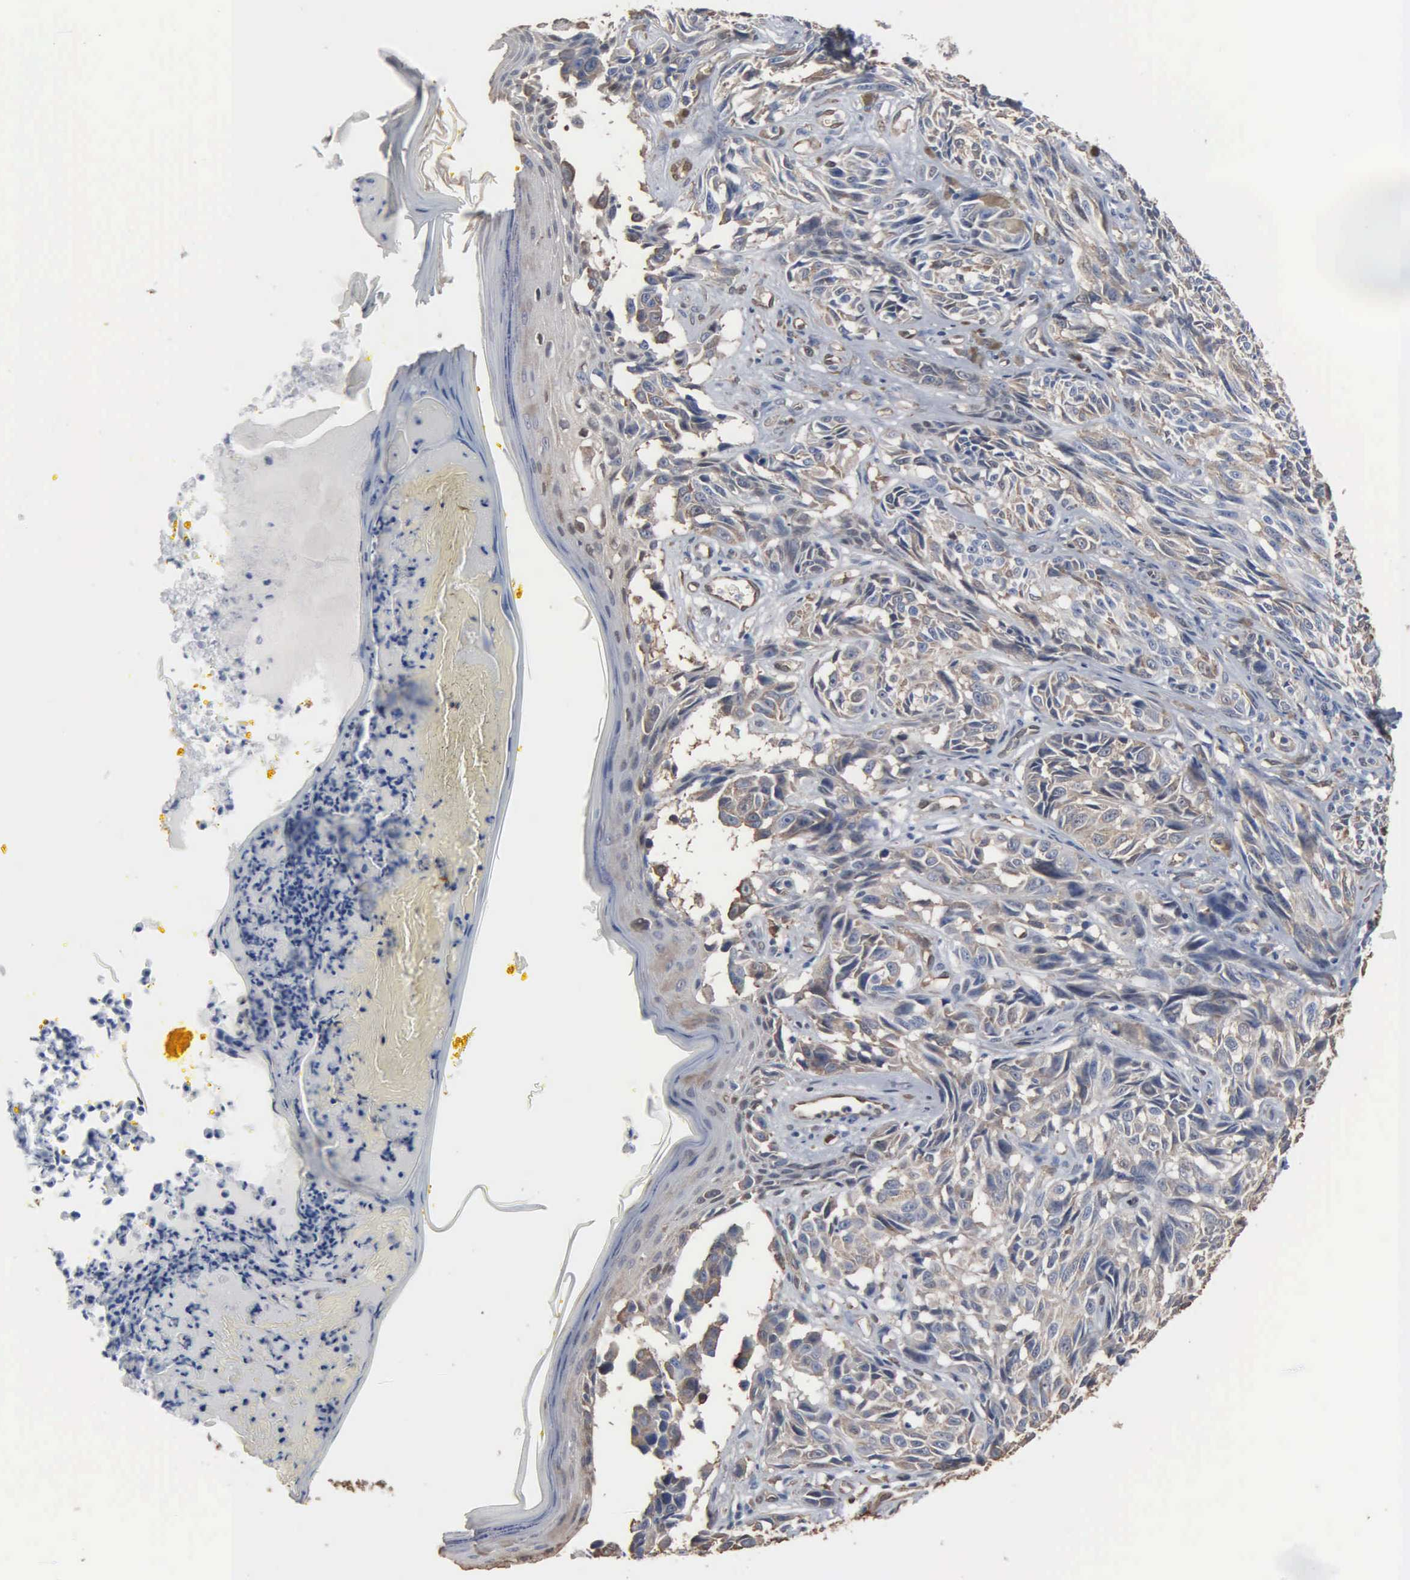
{"staining": {"intensity": "negative", "quantity": "none", "location": "none"}, "tissue": "melanoma", "cell_type": "Tumor cells", "image_type": "cancer", "snomed": [{"axis": "morphology", "description": "Malignant melanoma, NOS"}, {"axis": "topography", "description": "Skin"}], "caption": "The immunohistochemistry (IHC) histopathology image has no significant positivity in tumor cells of malignant melanoma tissue.", "gene": "FSCN1", "patient": {"sex": "male", "age": 67}}